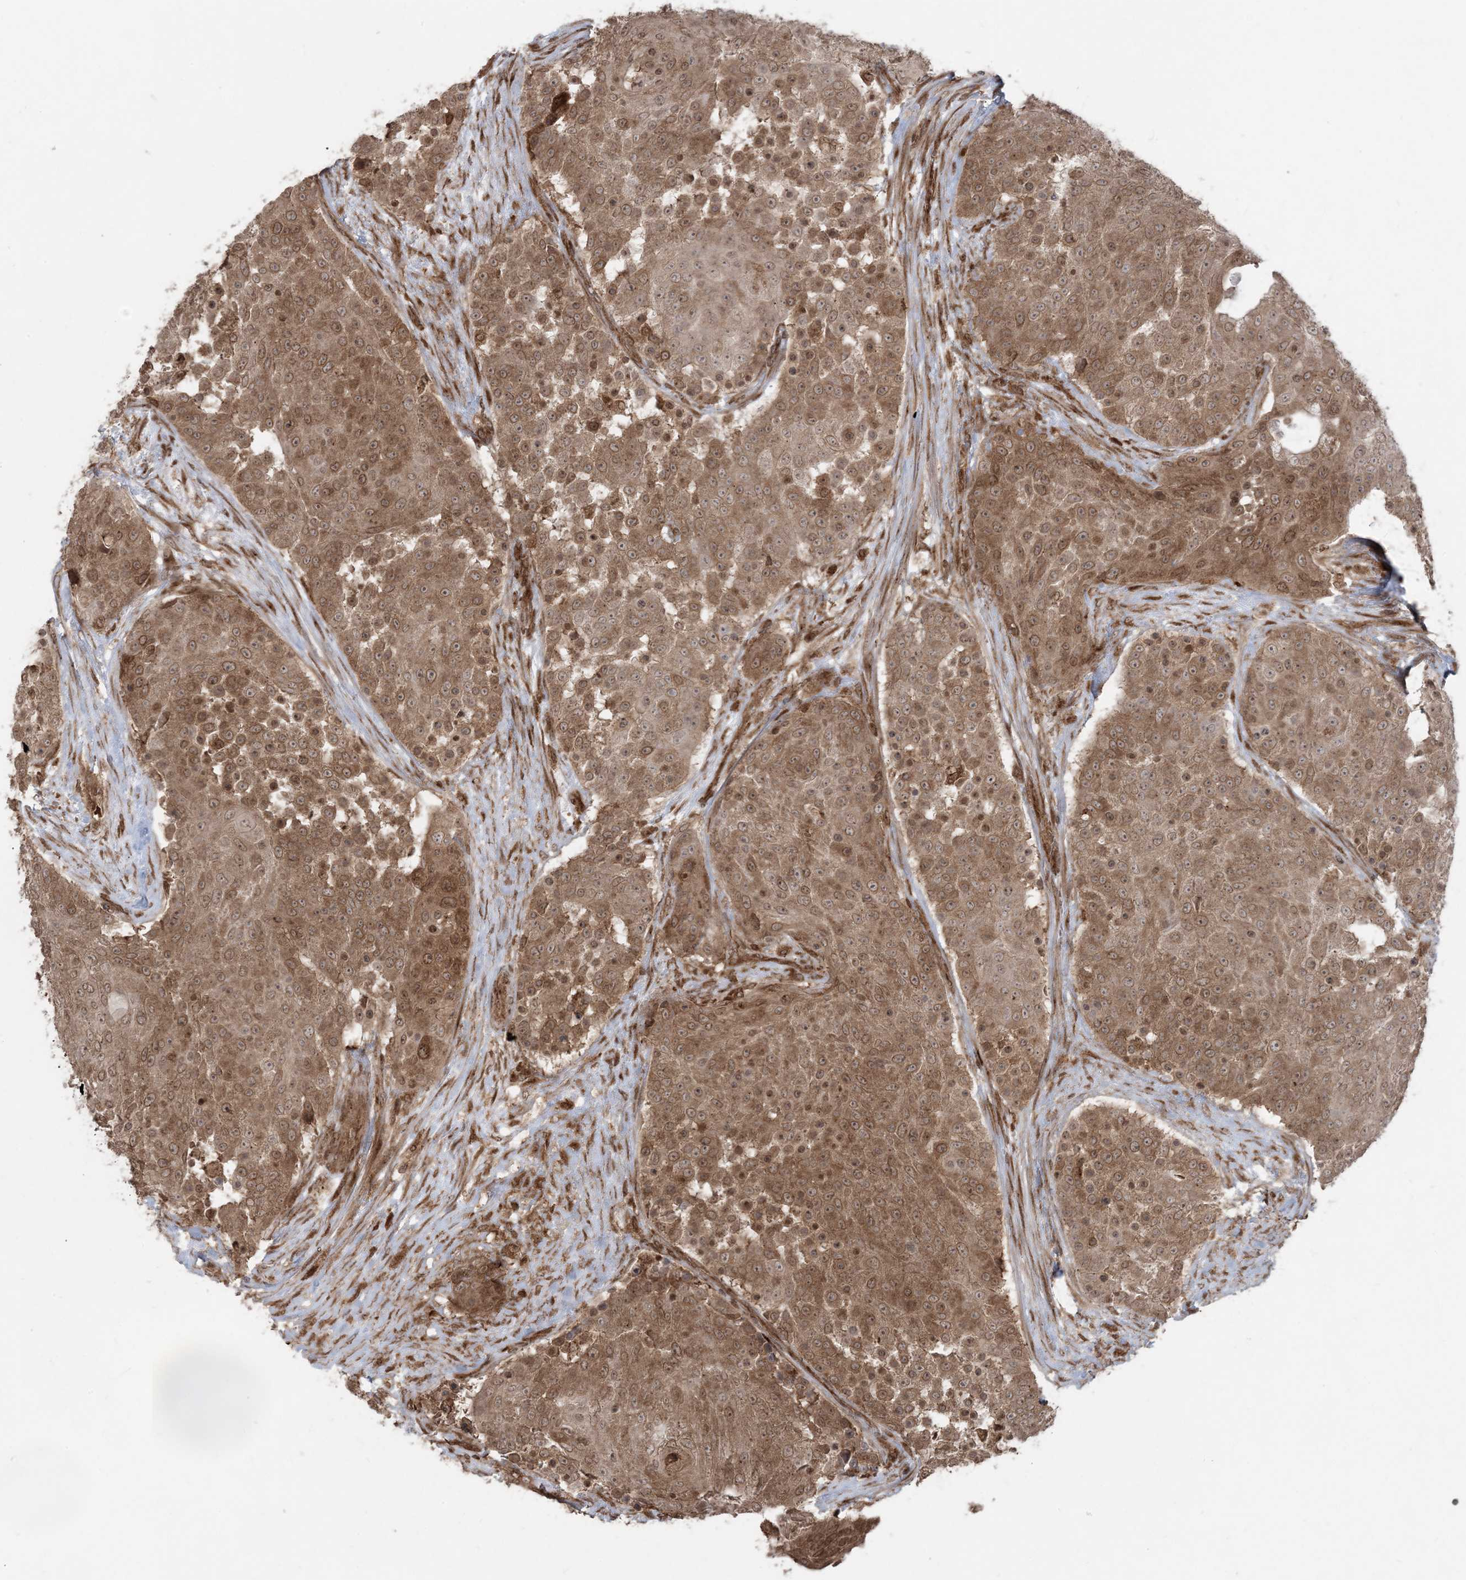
{"staining": {"intensity": "moderate", "quantity": ">75%", "location": "cytoplasmic/membranous,nuclear"}, "tissue": "urothelial cancer", "cell_type": "Tumor cells", "image_type": "cancer", "snomed": [{"axis": "morphology", "description": "Urothelial carcinoma, High grade"}, {"axis": "topography", "description": "Urinary bladder"}], "caption": "There is medium levels of moderate cytoplasmic/membranous and nuclear positivity in tumor cells of high-grade urothelial carcinoma, as demonstrated by immunohistochemical staining (brown color).", "gene": "DDX19B", "patient": {"sex": "female", "age": 63}}